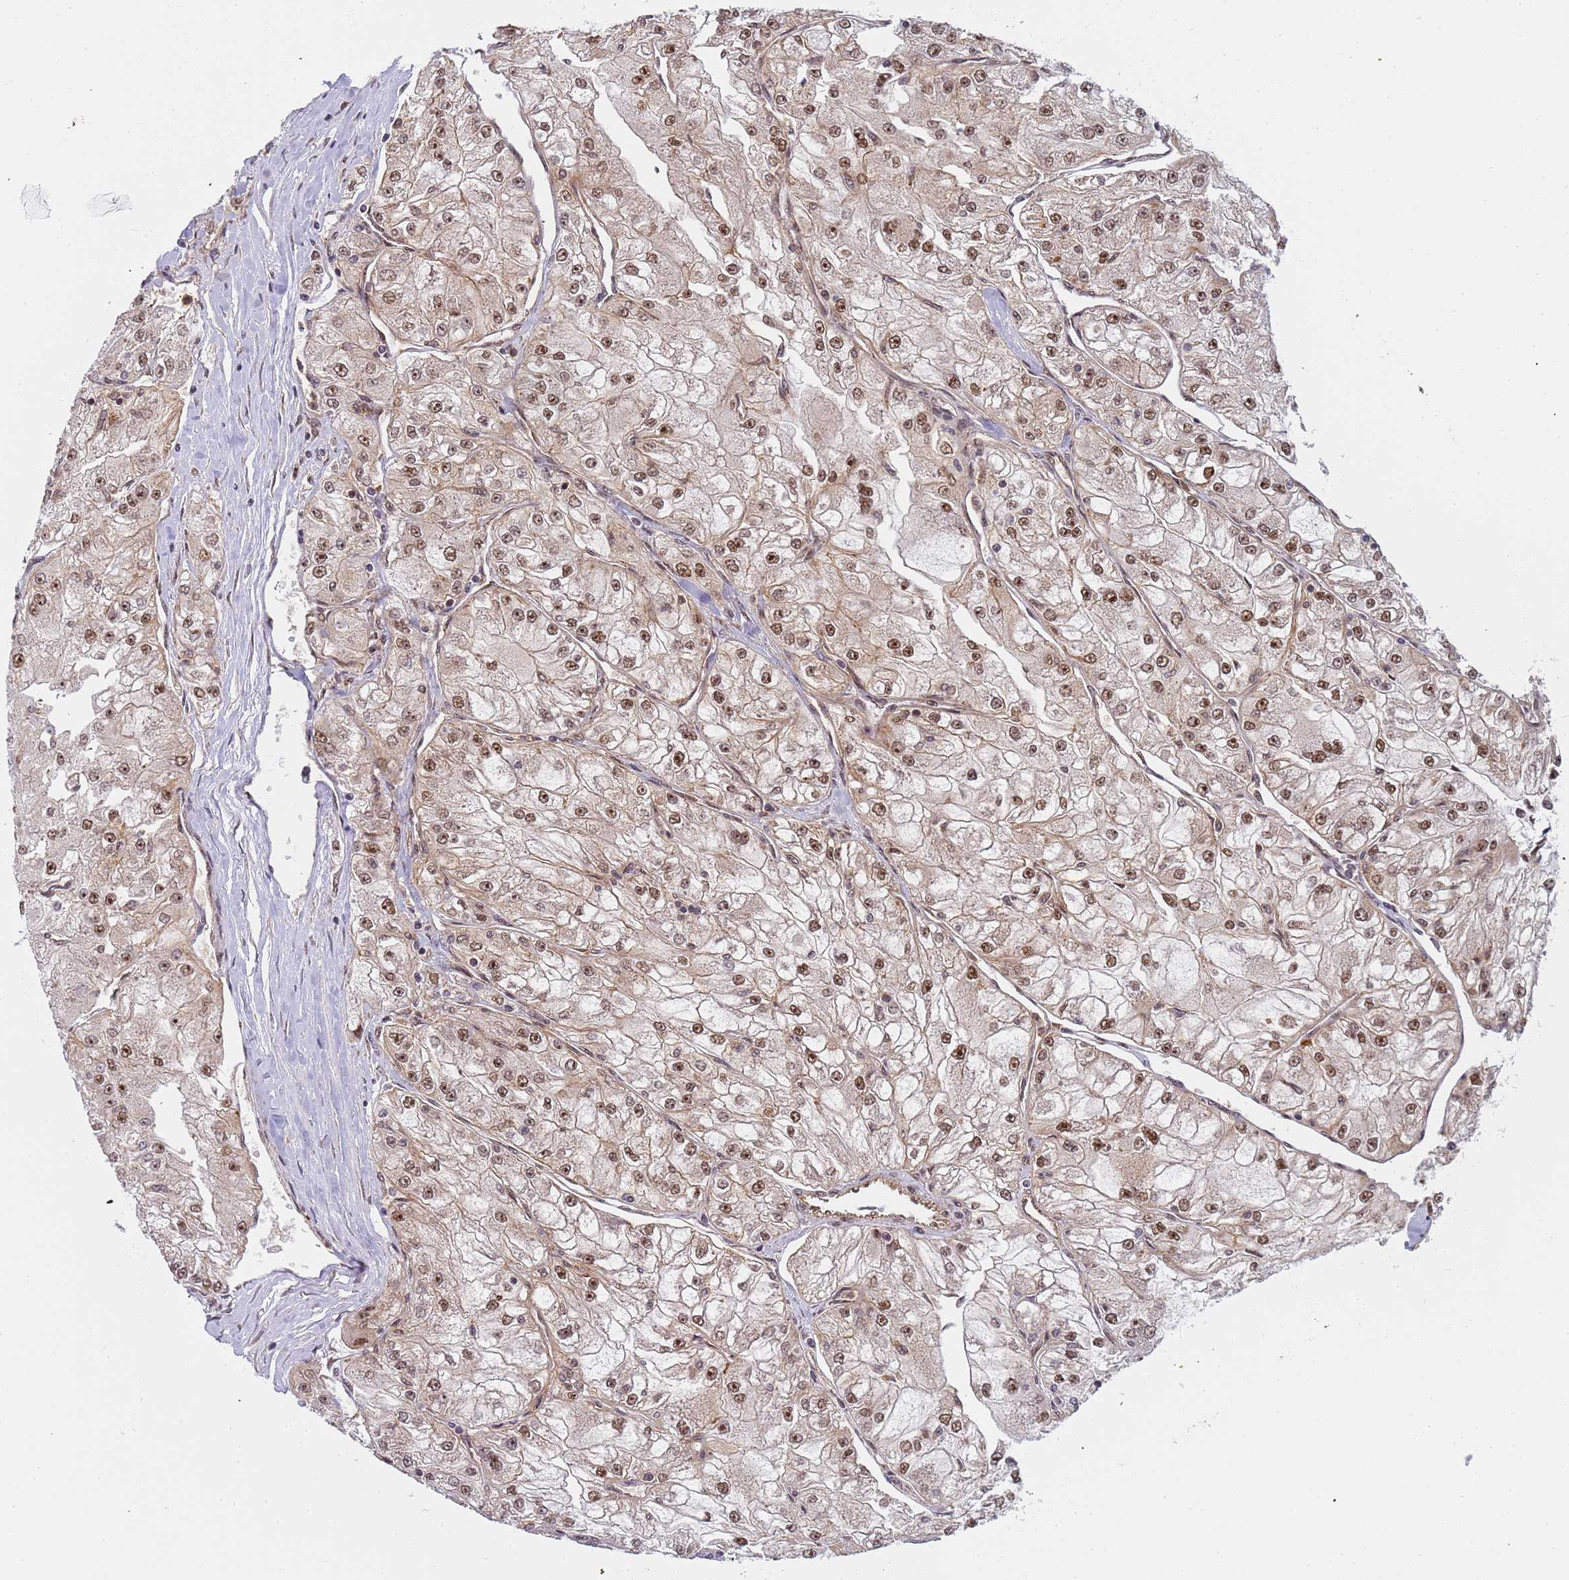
{"staining": {"intensity": "moderate", "quantity": ">75%", "location": "nuclear"}, "tissue": "renal cancer", "cell_type": "Tumor cells", "image_type": "cancer", "snomed": [{"axis": "morphology", "description": "Adenocarcinoma, NOS"}, {"axis": "topography", "description": "Kidney"}], "caption": "Immunohistochemistry photomicrograph of human renal cancer (adenocarcinoma) stained for a protein (brown), which demonstrates medium levels of moderate nuclear staining in approximately >75% of tumor cells.", "gene": "EMC2", "patient": {"sex": "female", "age": 72}}